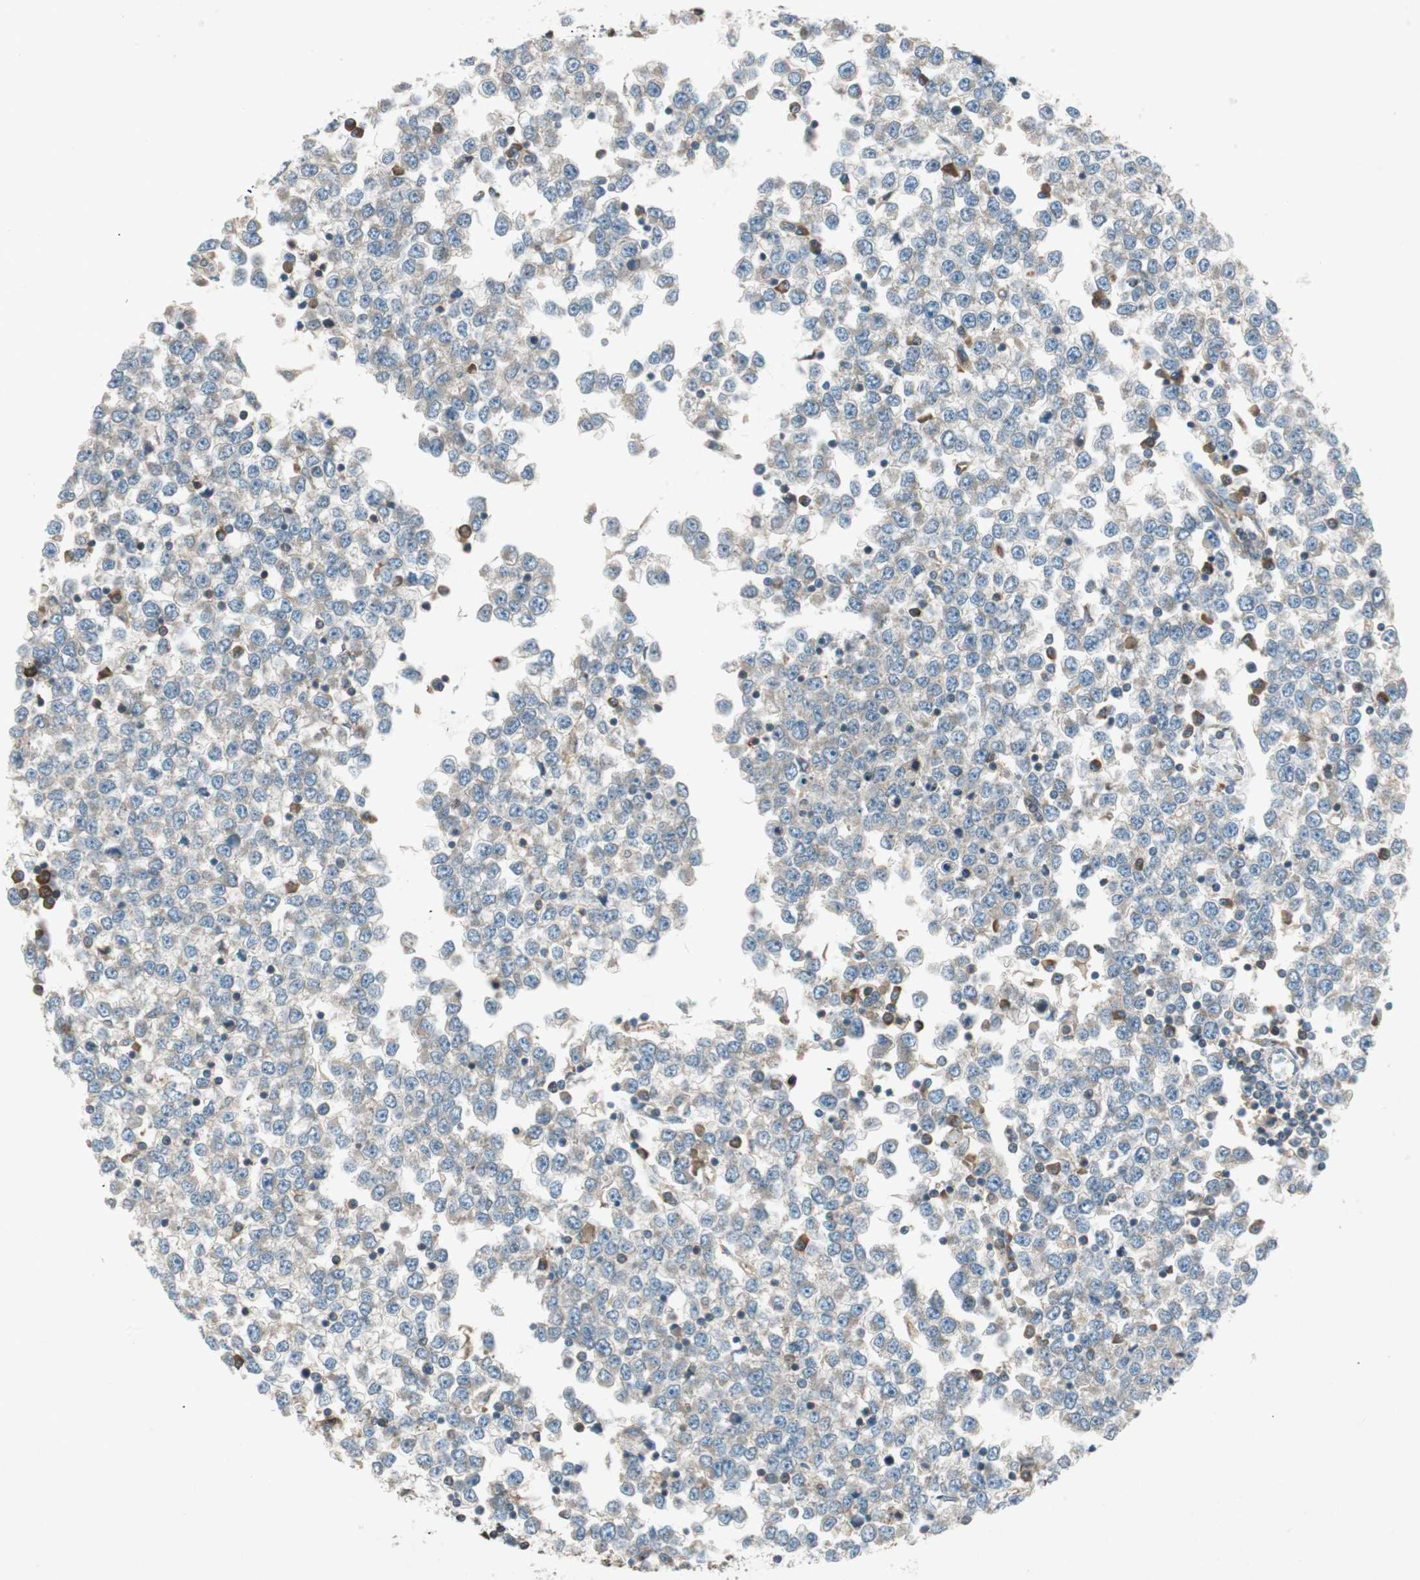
{"staining": {"intensity": "weak", "quantity": ">75%", "location": "cytoplasmic/membranous"}, "tissue": "testis cancer", "cell_type": "Tumor cells", "image_type": "cancer", "snomed": [{"axis": "morphology", "description": "Seminoma, NOS"}, {"axis": "topography", "description": "Testis"}], "caption": "Testis cancer (seminoma) tissue reveals weak cytoplasmic/membranous positivity in approximately >75% of tumor cells", "gene": "CHADL", "patient": {"sex": "male", "age": 65}}